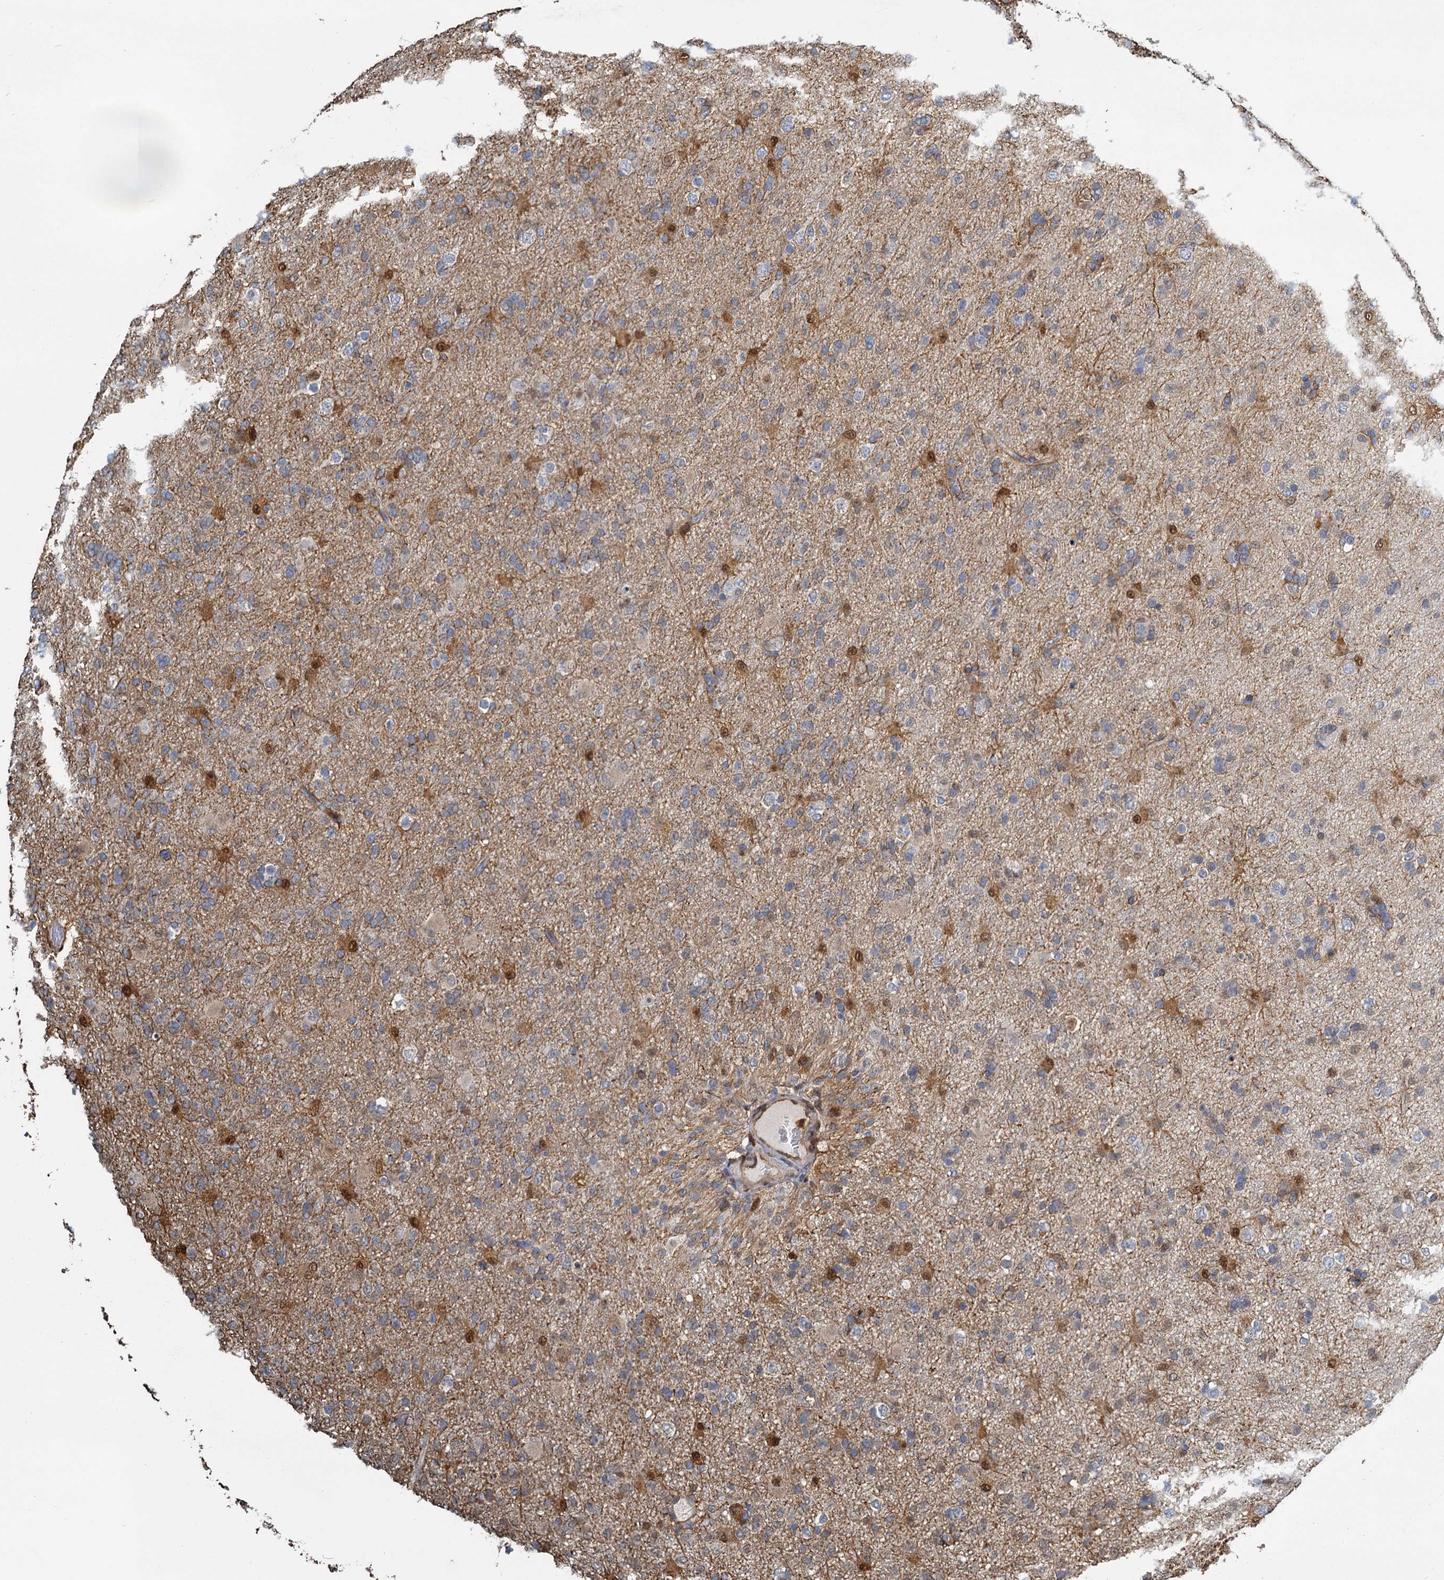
{"staining": {"intensity": "weak", "quantity": "<25%", "location": "cytoplasmic/membranous,nuclear"}, "tissue": "glioma", "cell_type": "Tumor cells", "image_type": "cancer", "snomed": [{"axis": "morphology", "description": "Glioma, malignant, Low grade"}, {"axis": "topography", "description": "Brain"}], "caption": "High power microscopy micrograph of an immunohistochemistry image of malignant glioma (low-grade), revealing no significant positivity in tumor cells.", "gene": "S100A6", "patient": {"sex": "male", "age": 65}}